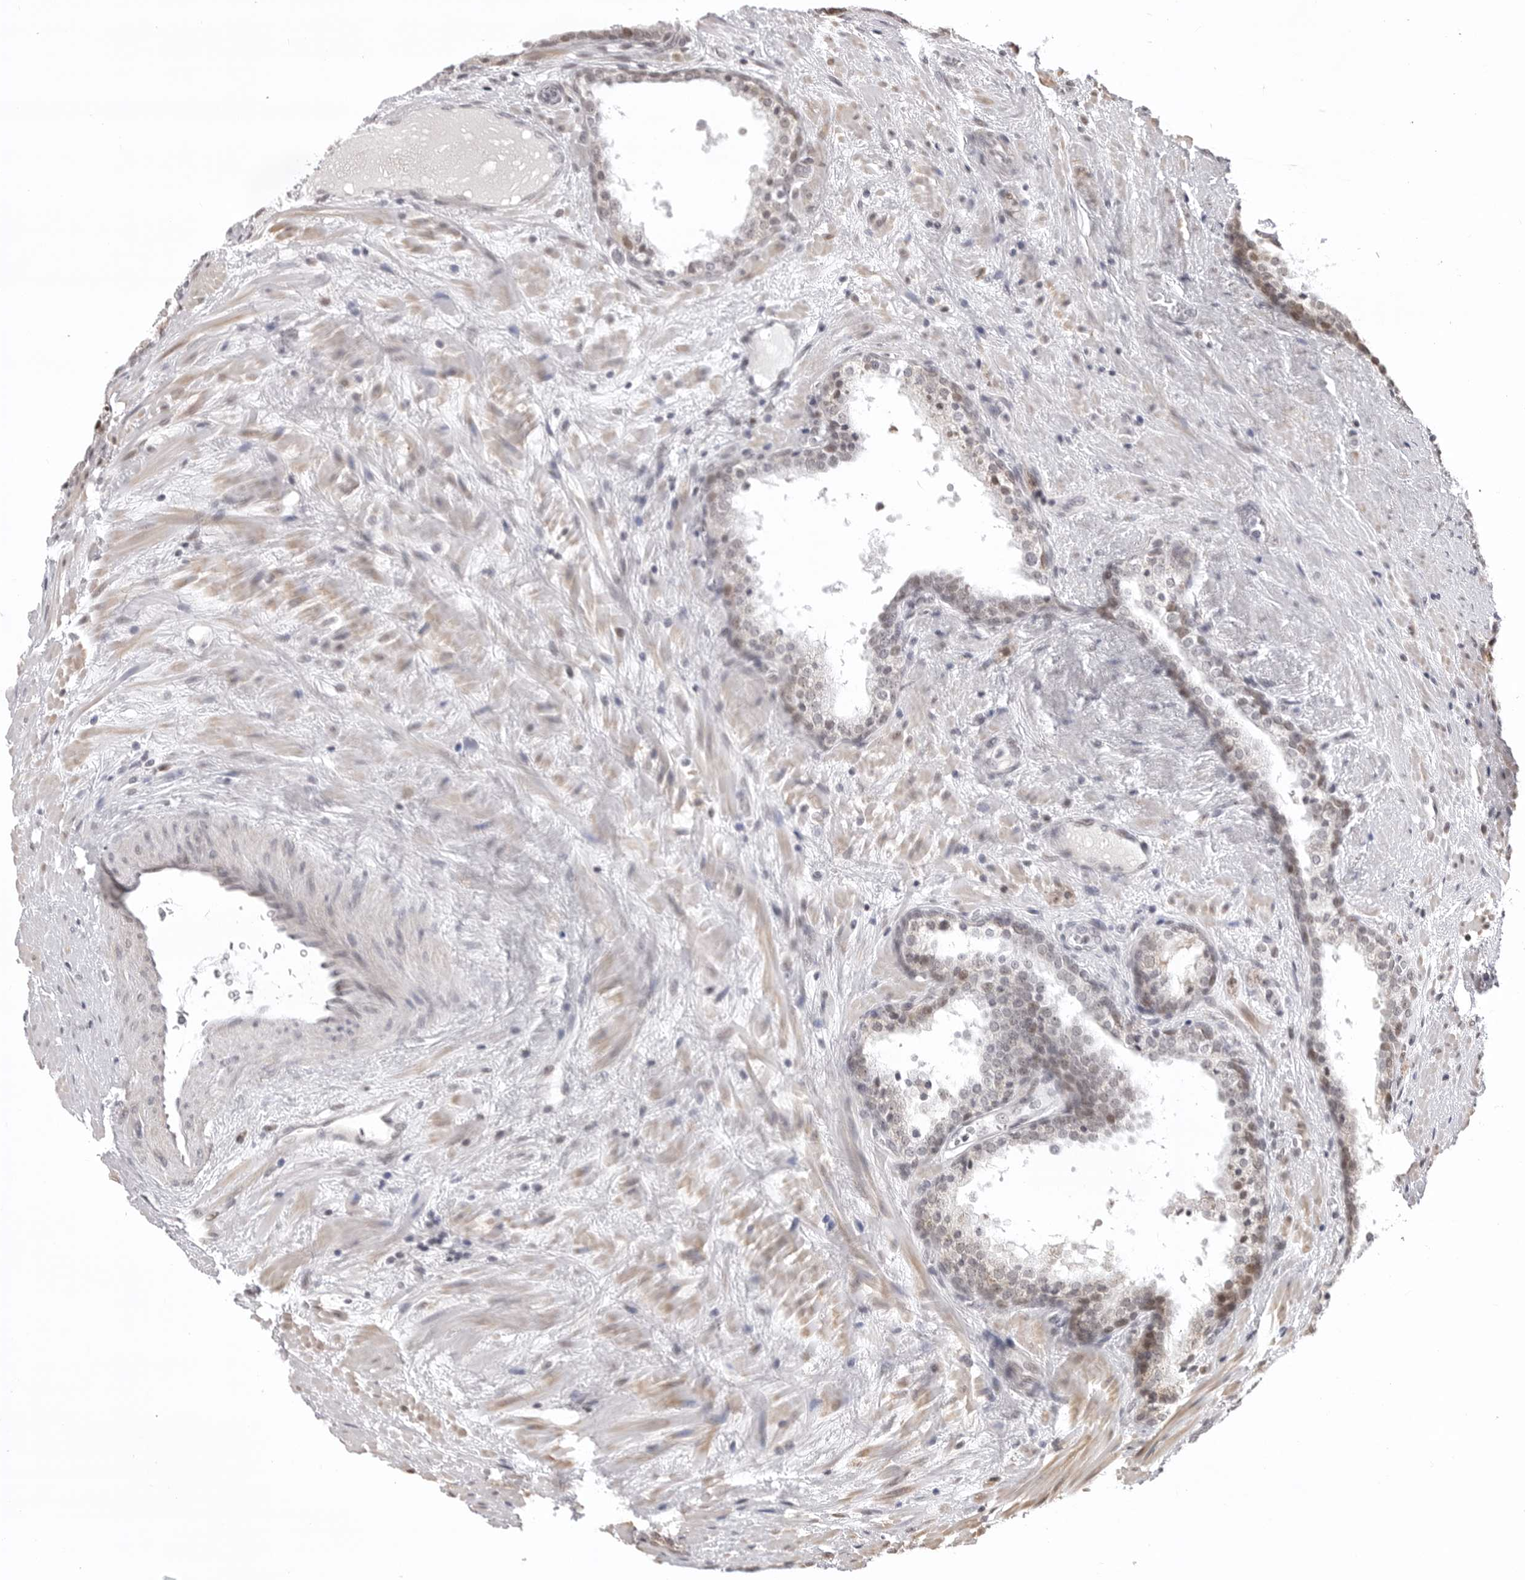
{"staining": {"intensity": "weak", "quantity": "<25%", "location": "nuclear"}, "tissue": "prostate cancer", "cell_type": "Tumor cells", "image_type": "cancer", "snomed": [{"axis": "morphology", "description": "Adenocarcinoma, High grade"}, {"axis": "topography", "description": "Prostate"}], "caption": "Immunohistochemistry (IHC) image of neoplastic tissue: prostate adenocarcinoma (high-grade) stained with DAB (3,3'-diaminobenzidine) reveals no significant protein staining in tumor cells.", "gene": "PHF3", "patient": {"sex": "male", "age": 56}}